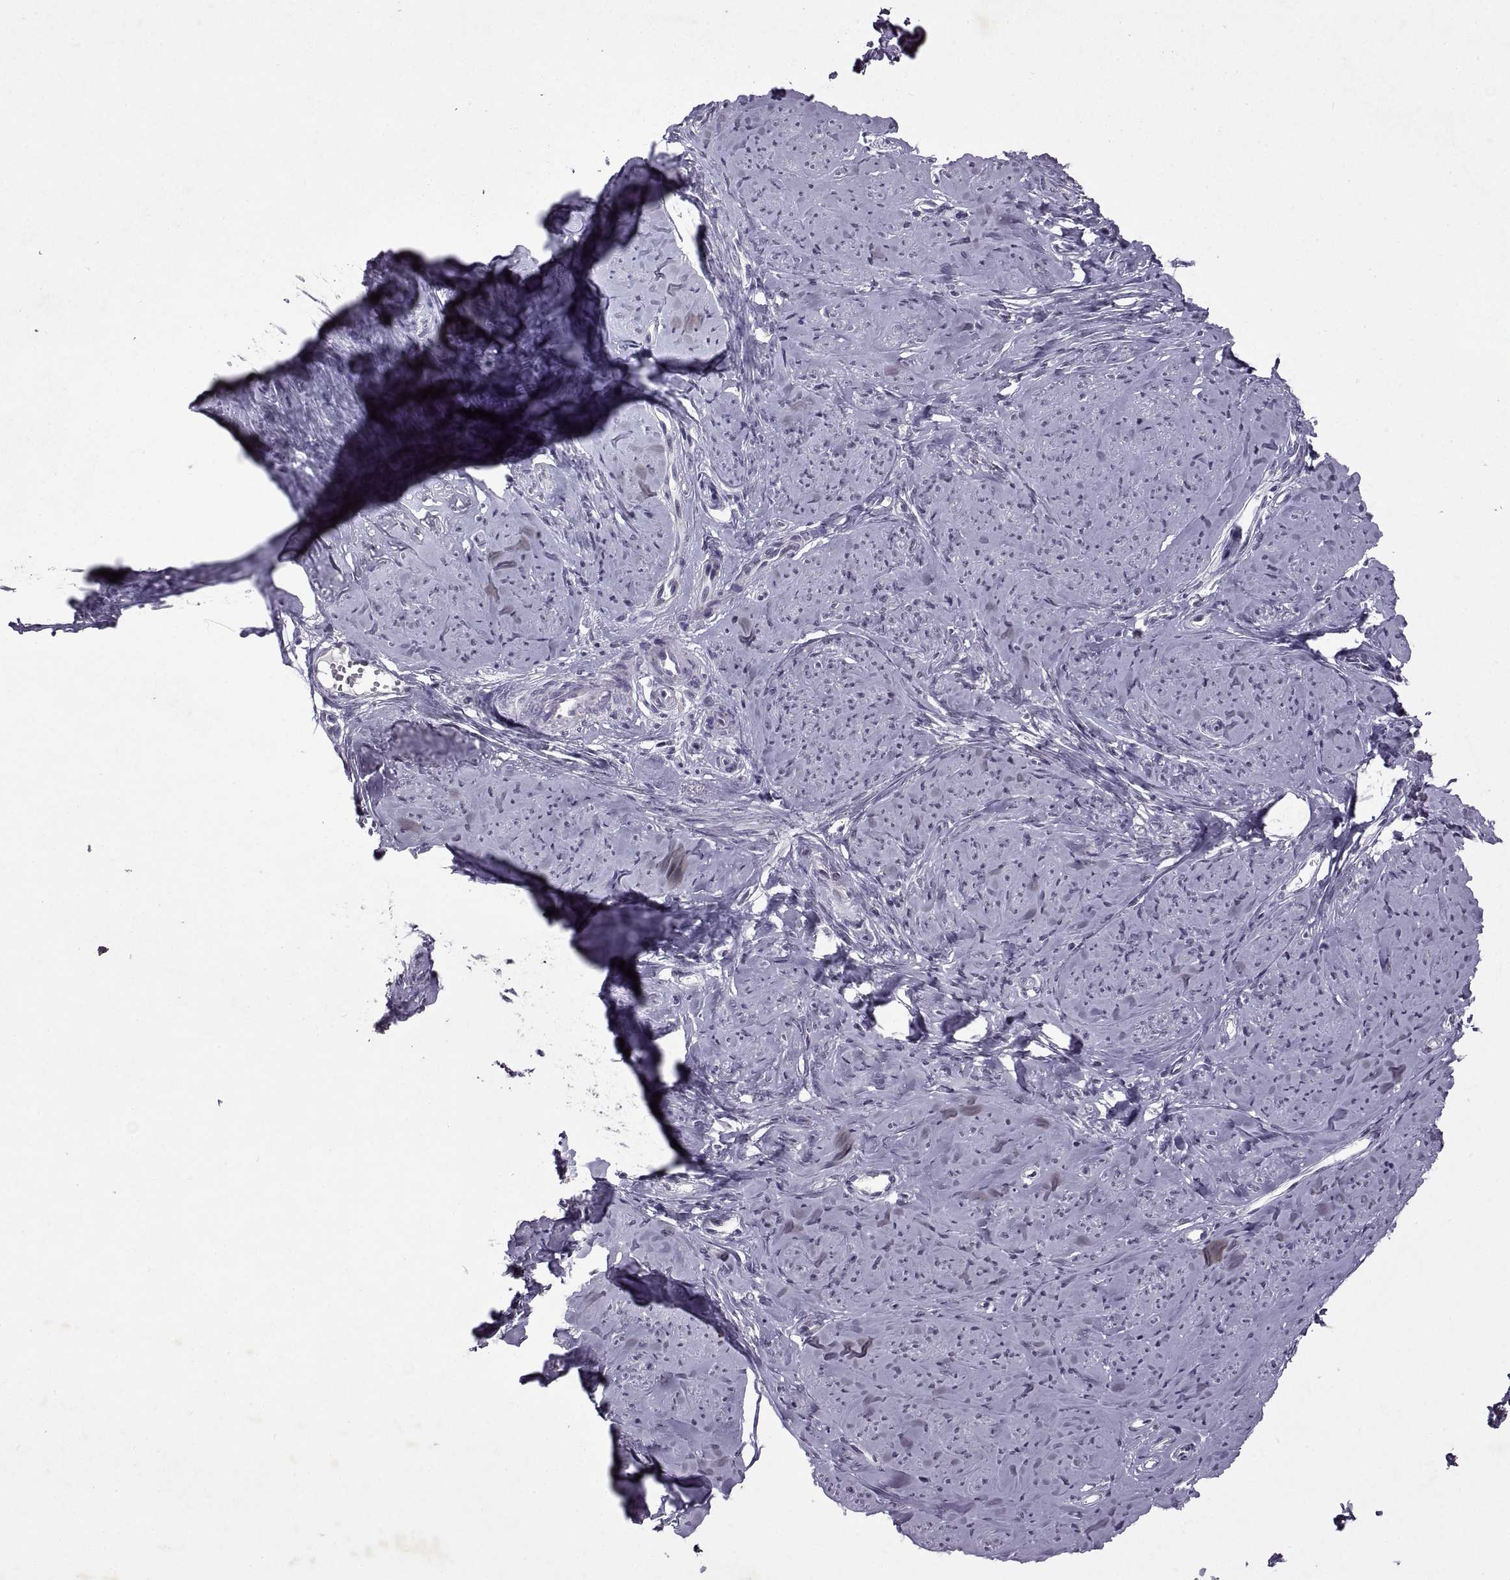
{"staining": {"intensity": "negative", "quantity": "none", "location": "none"}, "tissue": "smooth muscle", "cell_type": "Smooth muscle cells", "image_type": "normal", "snomed": [{"axis": "morphology", "description": "Normal tissue, NOS"}, {"axis": "topography", "description": "Smooth muscle"}], "caption": "This is a histopathology image of IHC staining of unremarkable smooth muscle, which shows no positivity in smooth muscle cells.", "gene": "SINHCAF", "patient": {"sex": "female", "age": 48}}